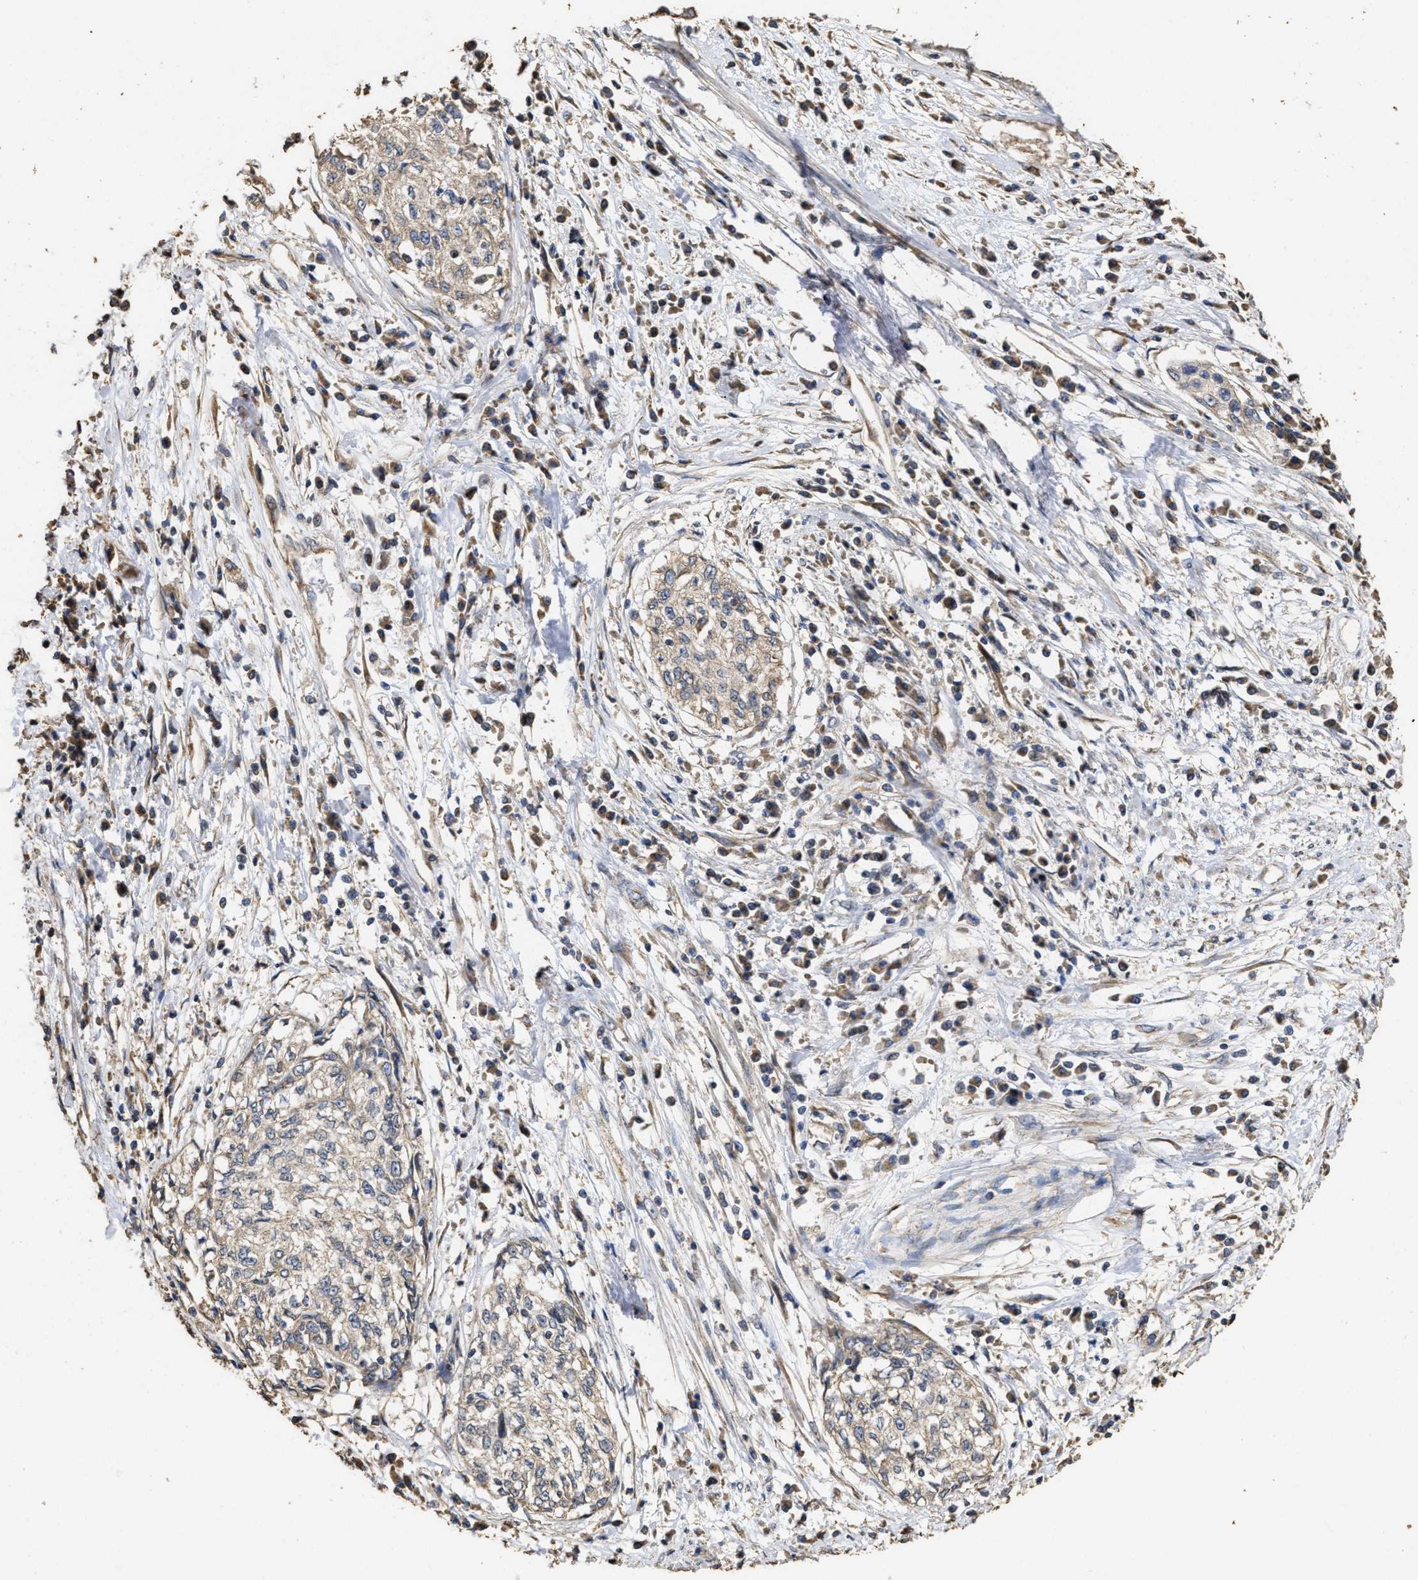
{"staining": {"intensity": "weak", "quantity": "<25%", "location": "cytoplasmic/membranous"}, "tissue": "cervical cancer", "cell_type": "Tumor cells", "image_type": "cancer", "snomed": [{"axis": "morphology", "description": "Squamous cell carcinoma, NOS"}, {"axis": "topography", "description": "Cervix"}], "caption": "The immunohistochemistry (IHC) micrograph has no significant expression in tumor cells of cervical cancer (squamous cell carcinoma) tissue.", "gene": "NAV1", "patient": {"sex": "female", "age": 57}}